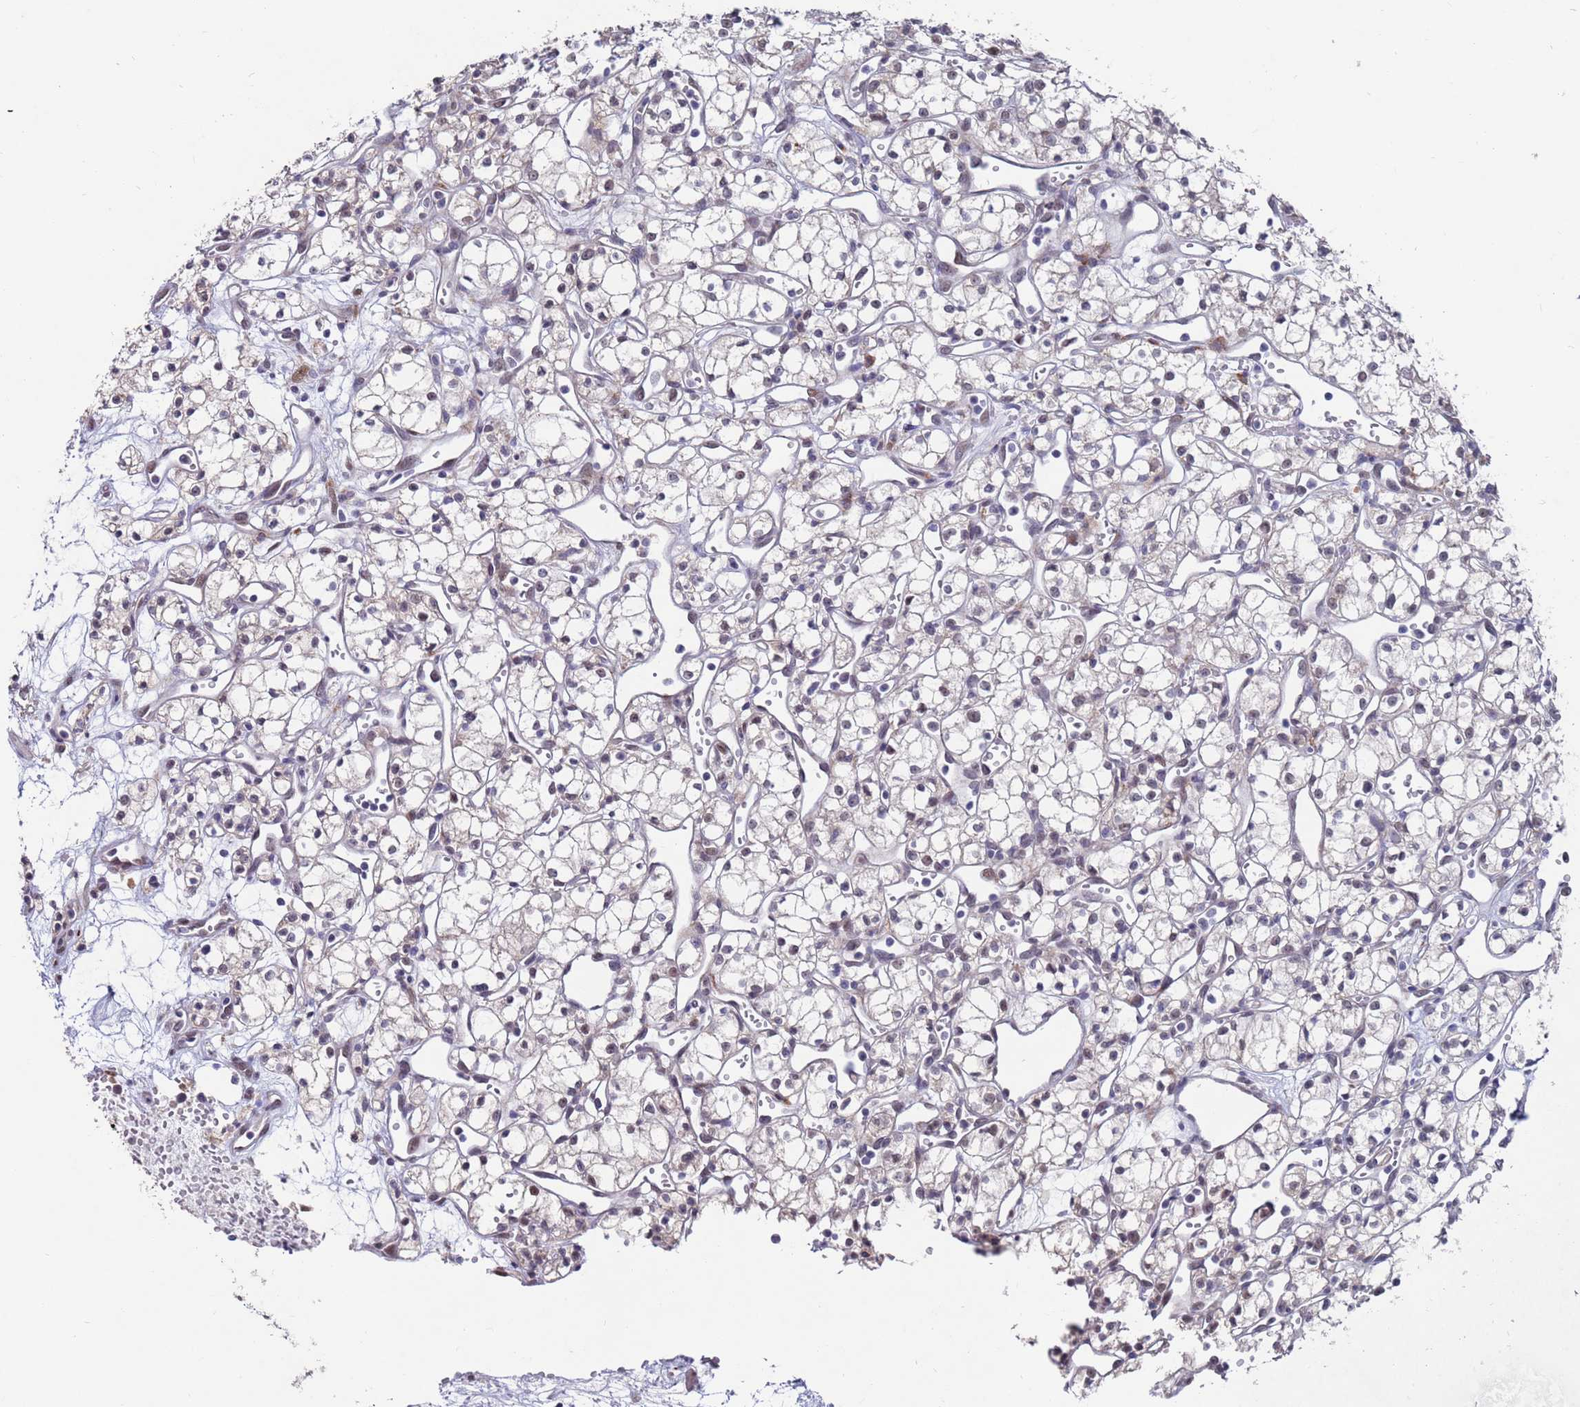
{"staining": {"intensity": "negative", "quantity": "none", "location": "none"}, "tissue": "renal cancer", "cell_type": "Tumor cells", "image_type": "cancer", "snomed": [{"axis": "morphology", "description": "Adenocarcinoma, NOS"}, {"axis": "topography", "description": "Kidney"}], "caption": "An image of human renal cancer is negative for staining in tumor cells. The staining is performed using DAB brown chromogen with nuclei counter-stained in using hematoxylin.", "gene": "FBXO27", "patient": {"sex": "male", "age": 59}}